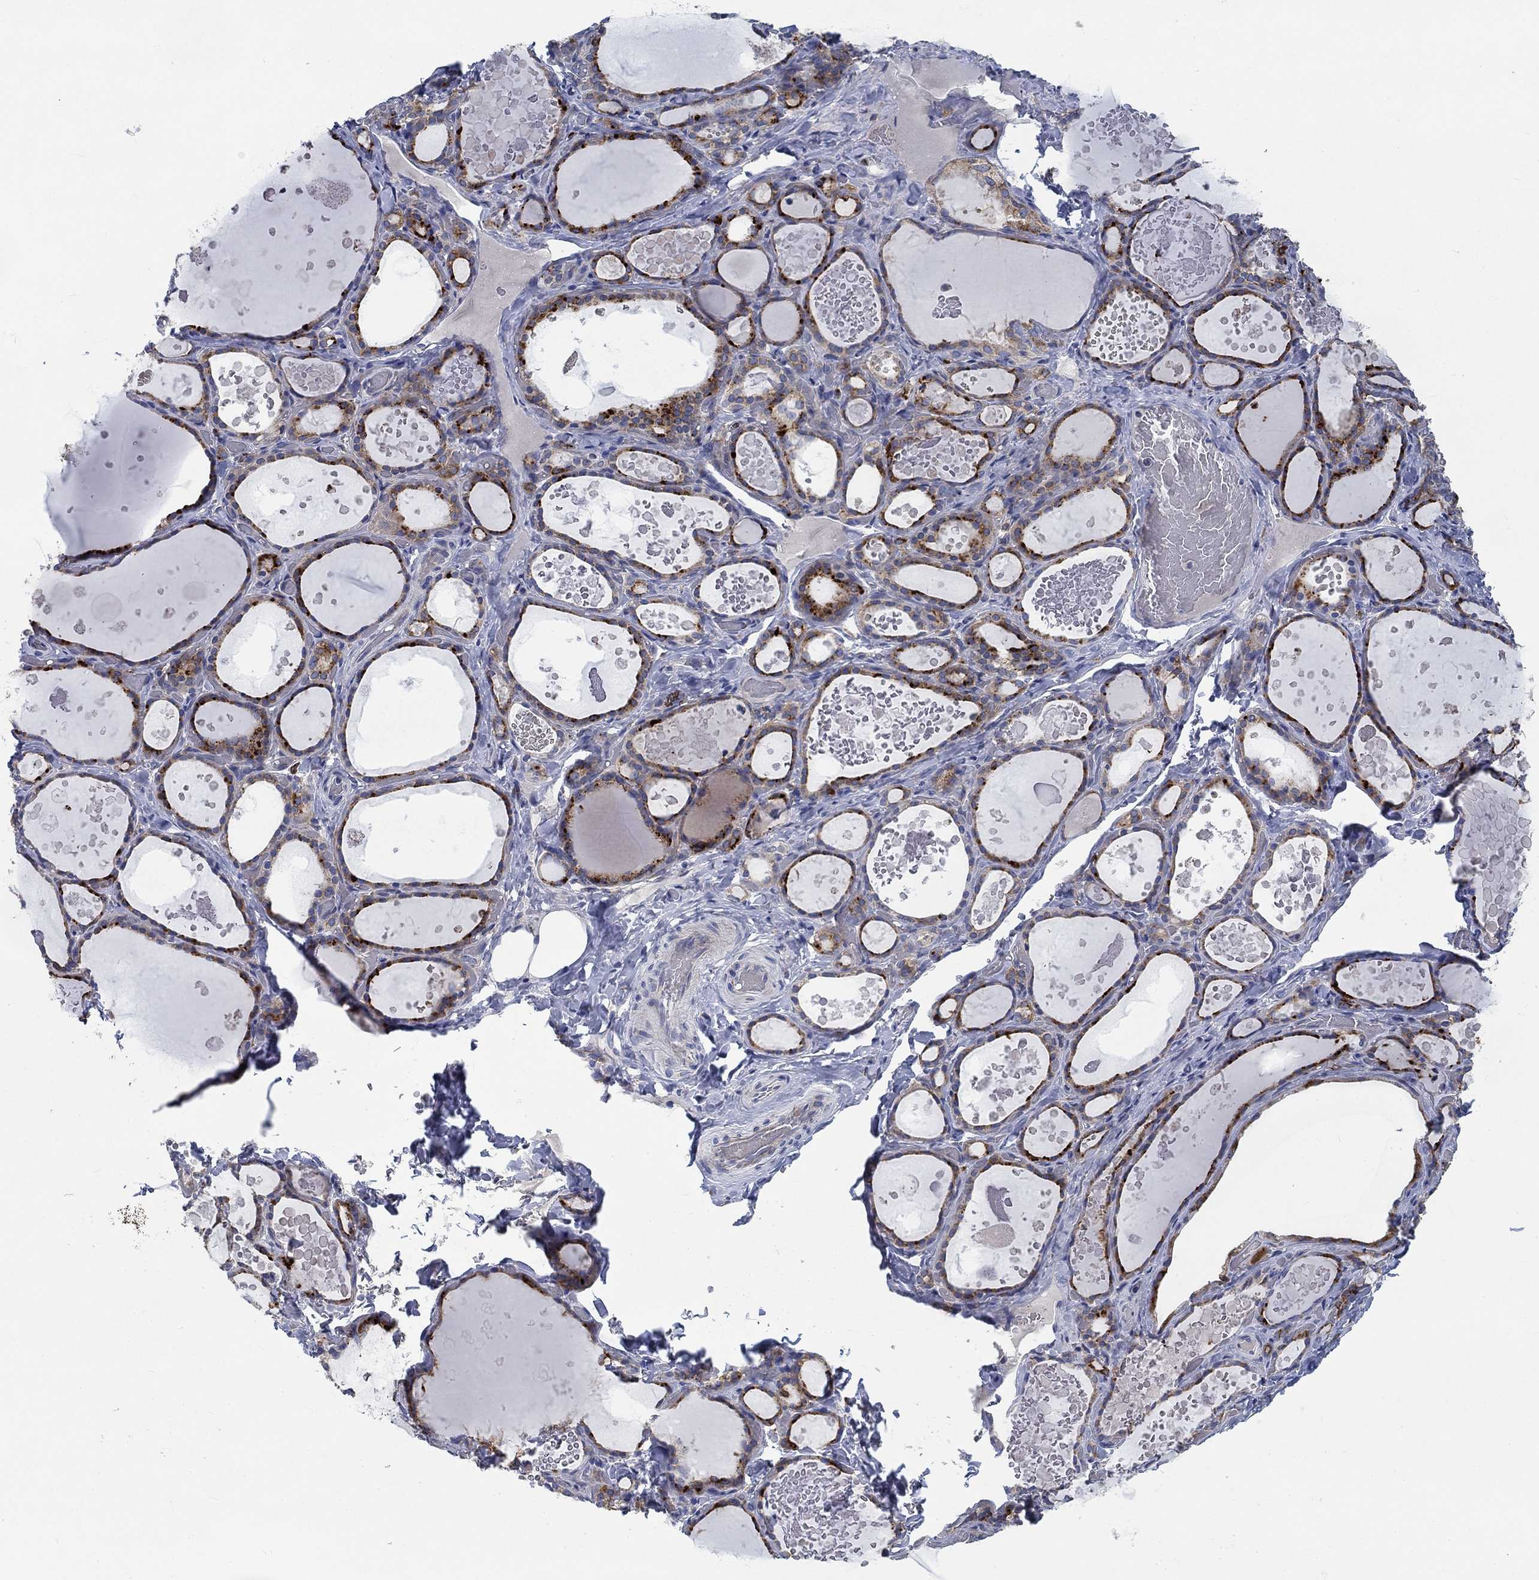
{"staining": {"intensity": "strong", "quantity": ">75%", "location": "cytoplasmic/membranous"}, "tissue": "thyroid gland", "cell_type": "Glandular cells", "image_type": "normal", "snomed": [{"axis": "morphology", "description": "Normal tissue, NOS"}, {"axis": "topography", "description": "Thyroid gland"}], "caption": "Immunohistochemical staining of normal human thyroid gland reveals high levels of strong cytoplasmic/membranous positivity in about >75% of glandular cells.", "gene": "MMP24", "patient": {"sex": "female", "age": 56}}